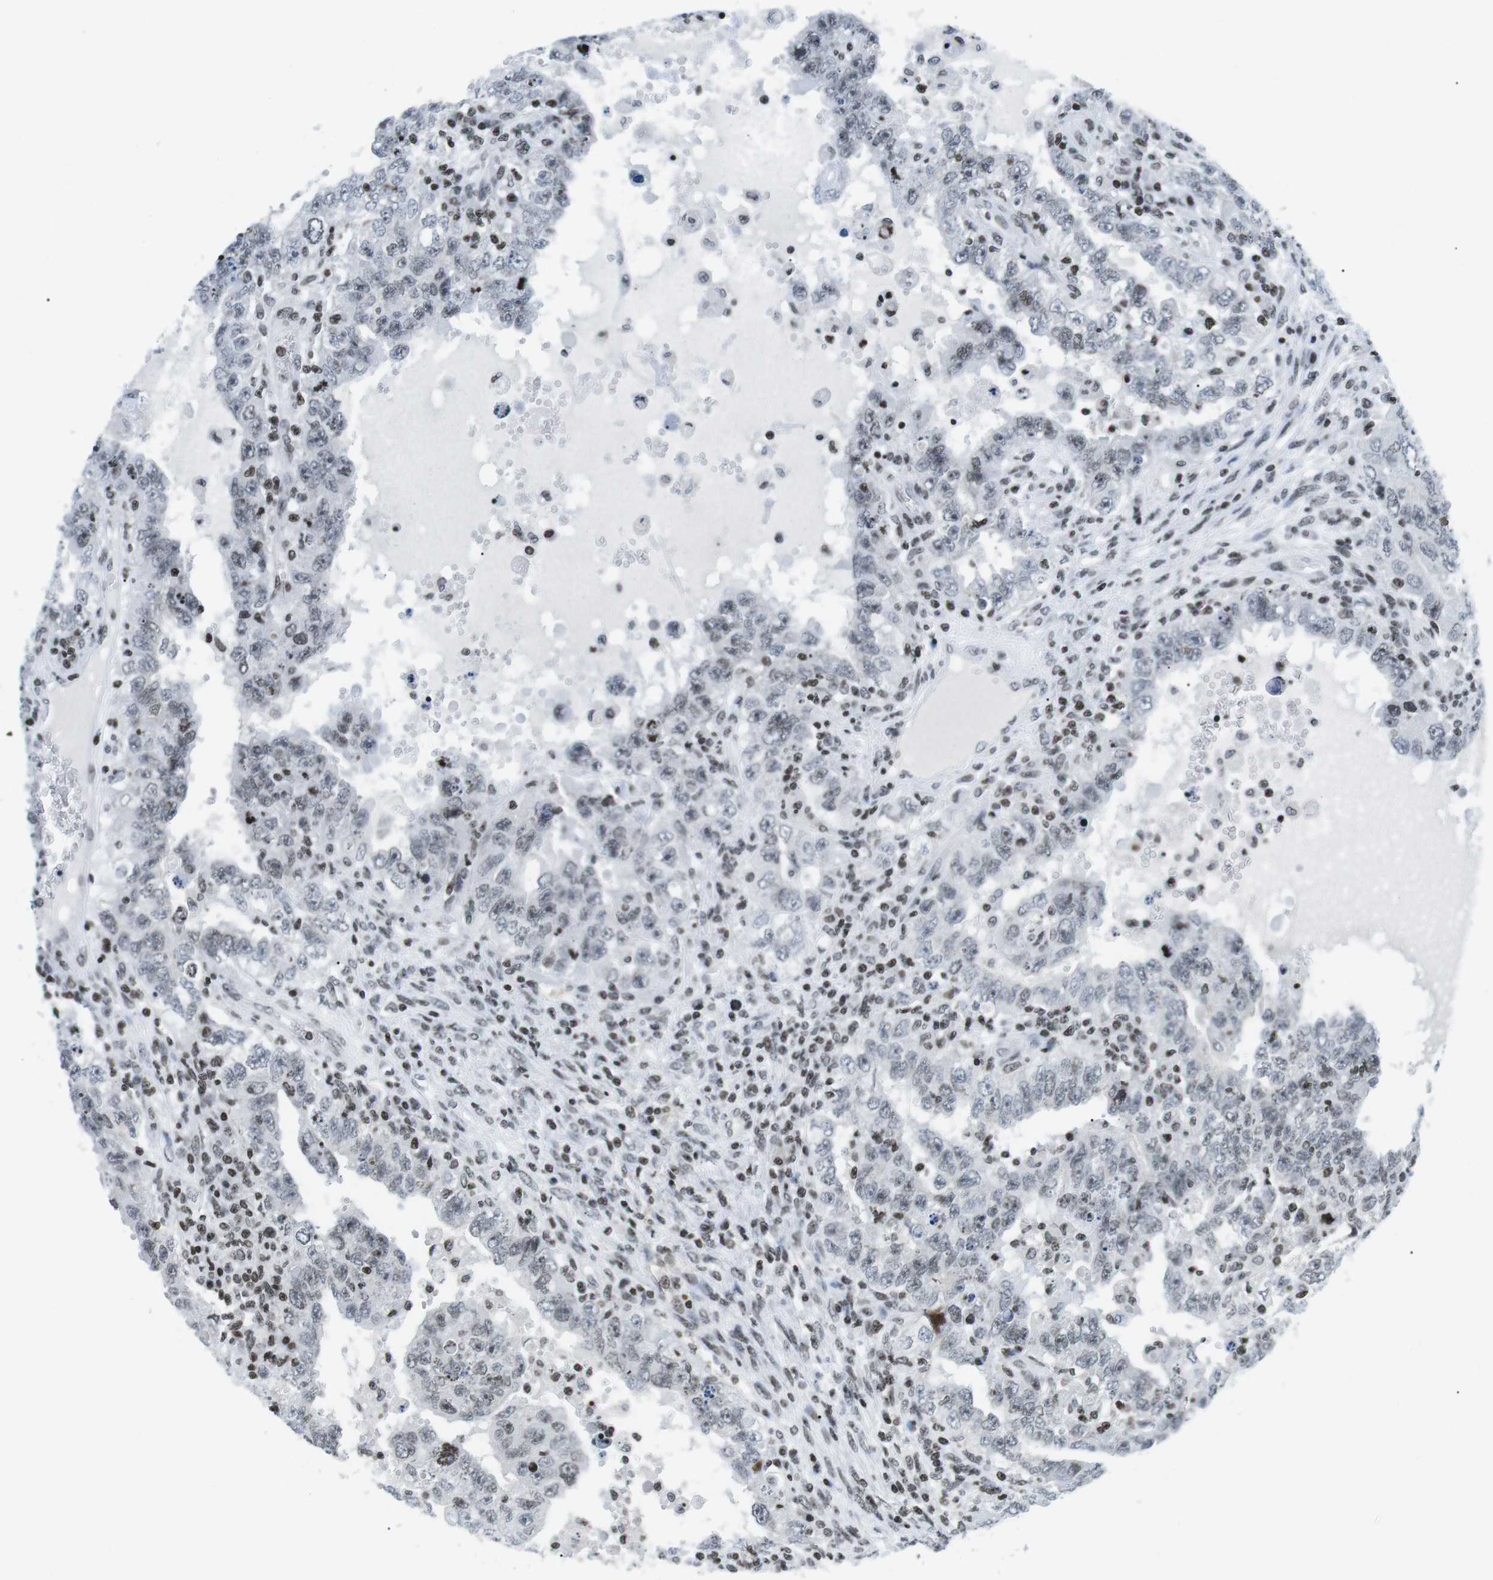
{"staining": {"intensity": "weak", "quantity": "<25%", "location": "nuclear"}, "tissue": "testis cancer", "cell_type": "Tumor cells", "image_type": "cancer", "snomed": [{"axis": "morphology", "description": "Carcinoma, Embryonal, NOS"}, {"axis": "topography", "description": "Testis"}], "caption": "Immunohistochemical staining of testis cancer exhibits no significant positivity in tumor cells.", "gene": "E2F2", "patient": {"sex": "male", "age": 26}}